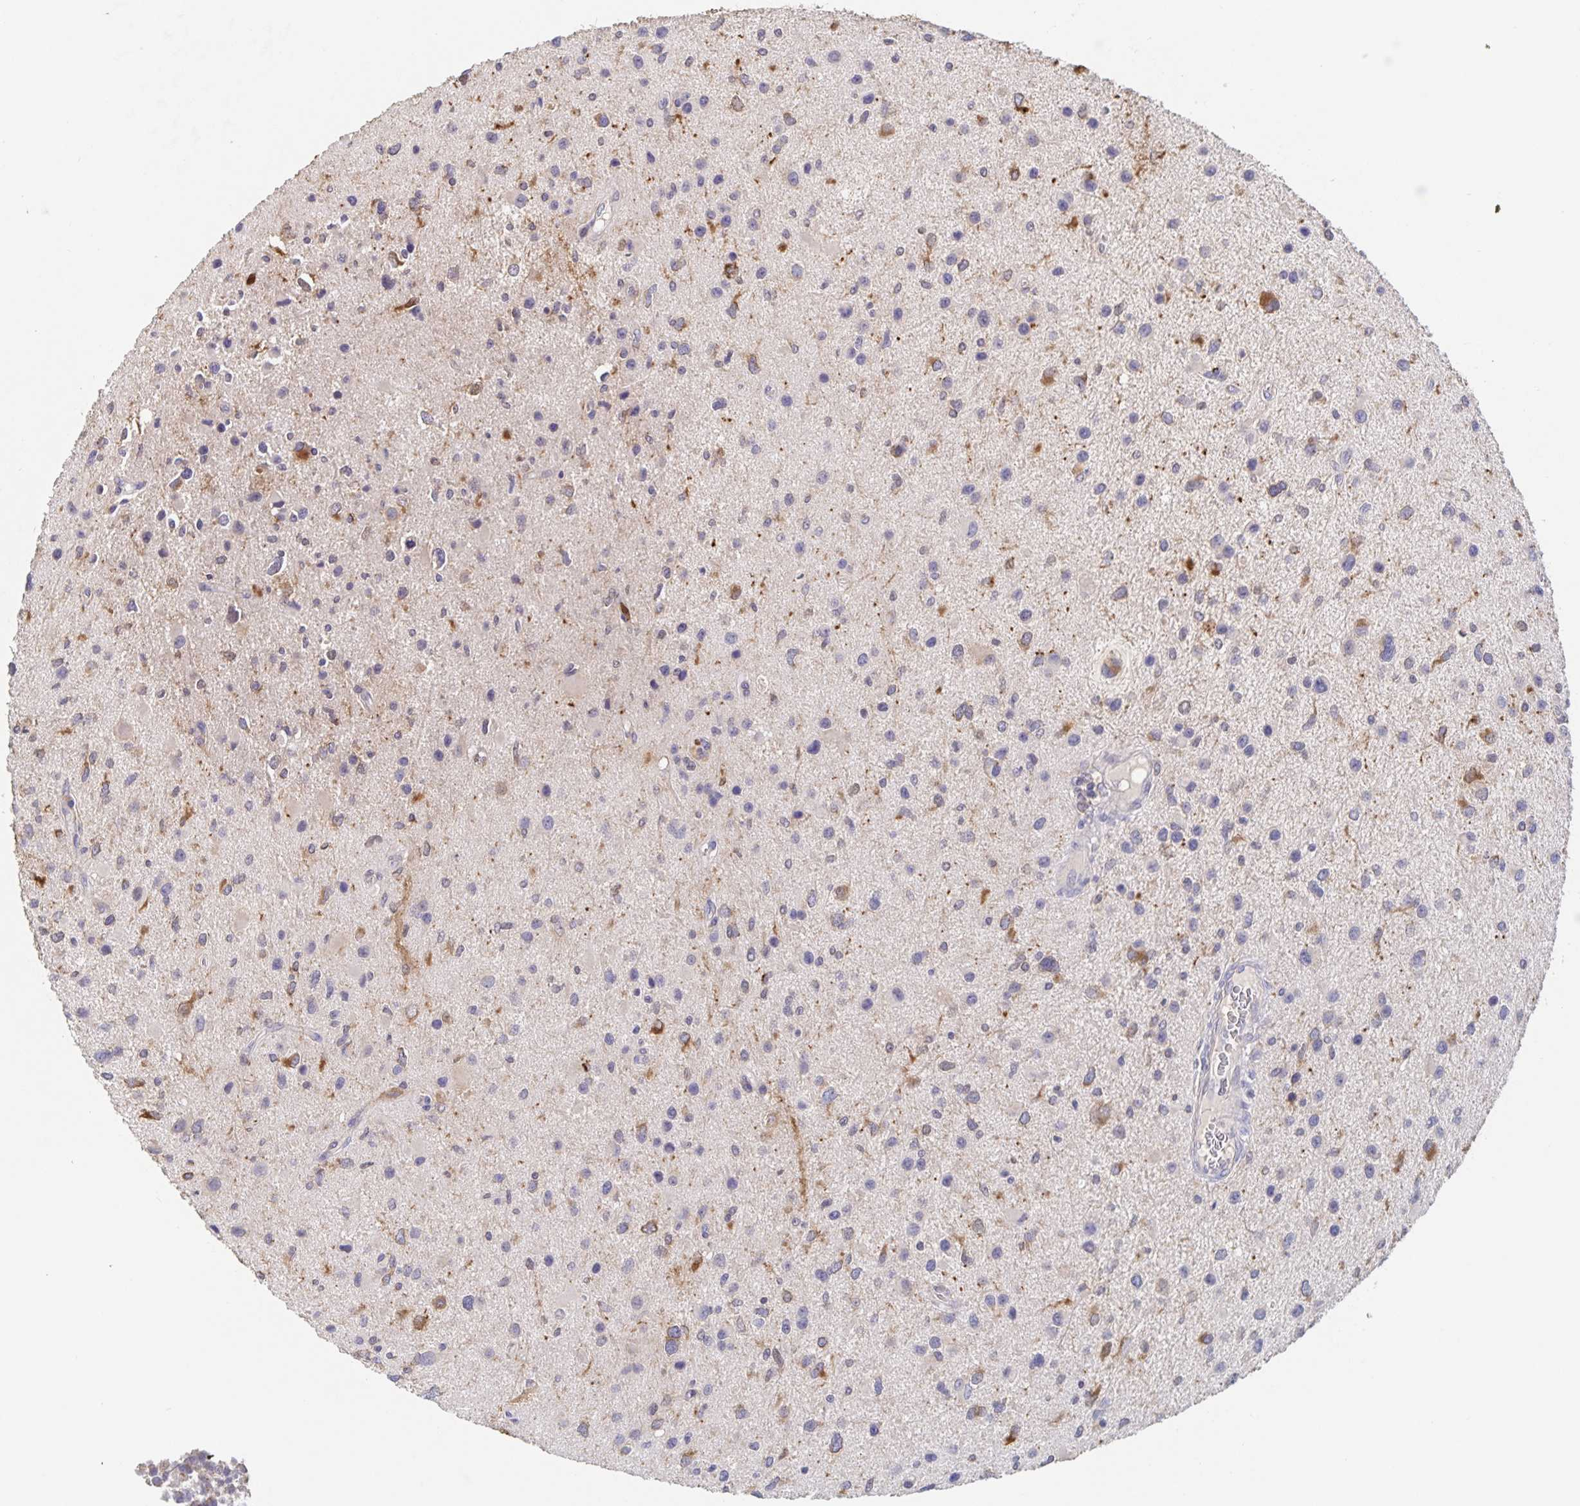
{"staining": {"intensity": "strong", "quantity": "<25%", "location": "cytoplasmic/membranous"}, "tissue": "glioma", "cell_type": "Tumor cells", "image_type": "cancer", "snomed": [{"axis": "morphology", "description": "Glioma, malignant, Low grade"}, {"axis": "topography", "description": "Brain"}], "caption": "Protein positivity by immunohistochemistry reveals strong cytoplasmic/membranous positivity in about <25% of tumor cells in glioma.", "gene": "CDC42BPG", "patient": {"sex": "female", "age": 32}}